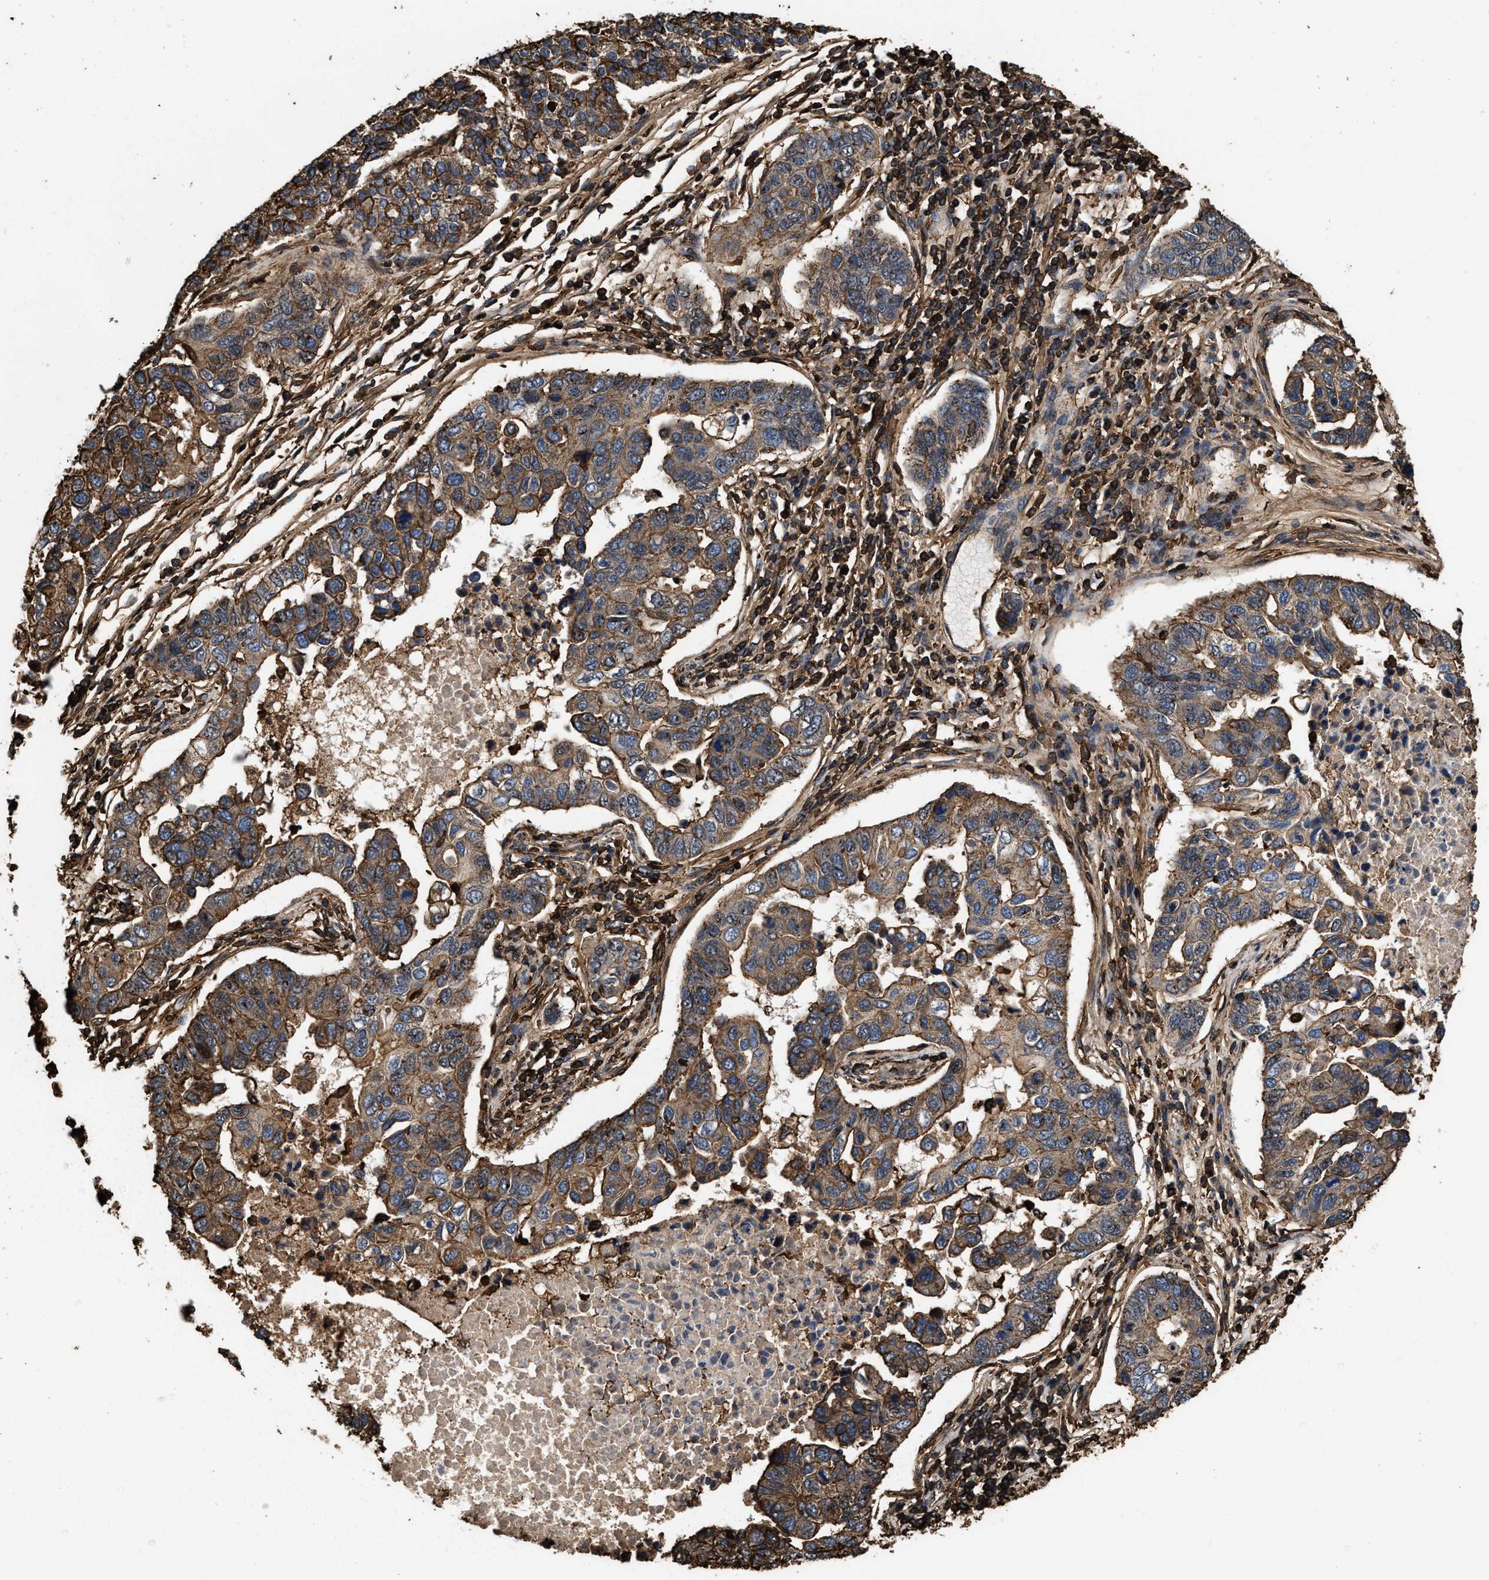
{"staining": {"intensity": "moderate", "quantity": ">75%", "location": "cytoplasmic/membranous"}, "tissue": "pancreatic cancer", "cell_type": "Tumor cells", "image_type": "cancer", "snomed": [{"axis": "morphology", "description": "Adenocarcinoma, NOS"}, {"axis": "topography", "description": "Pancreas"}], "caption": "Immunohistochemical staining of human pancreatic cancer (adenocarcinoma) displays medium levels of moderate cytoplasmic/membranous protein staining in approximately >75% of tumor cells.", "gene": "KBTBD2", "patient": {"sex": "female", "age": 61}}